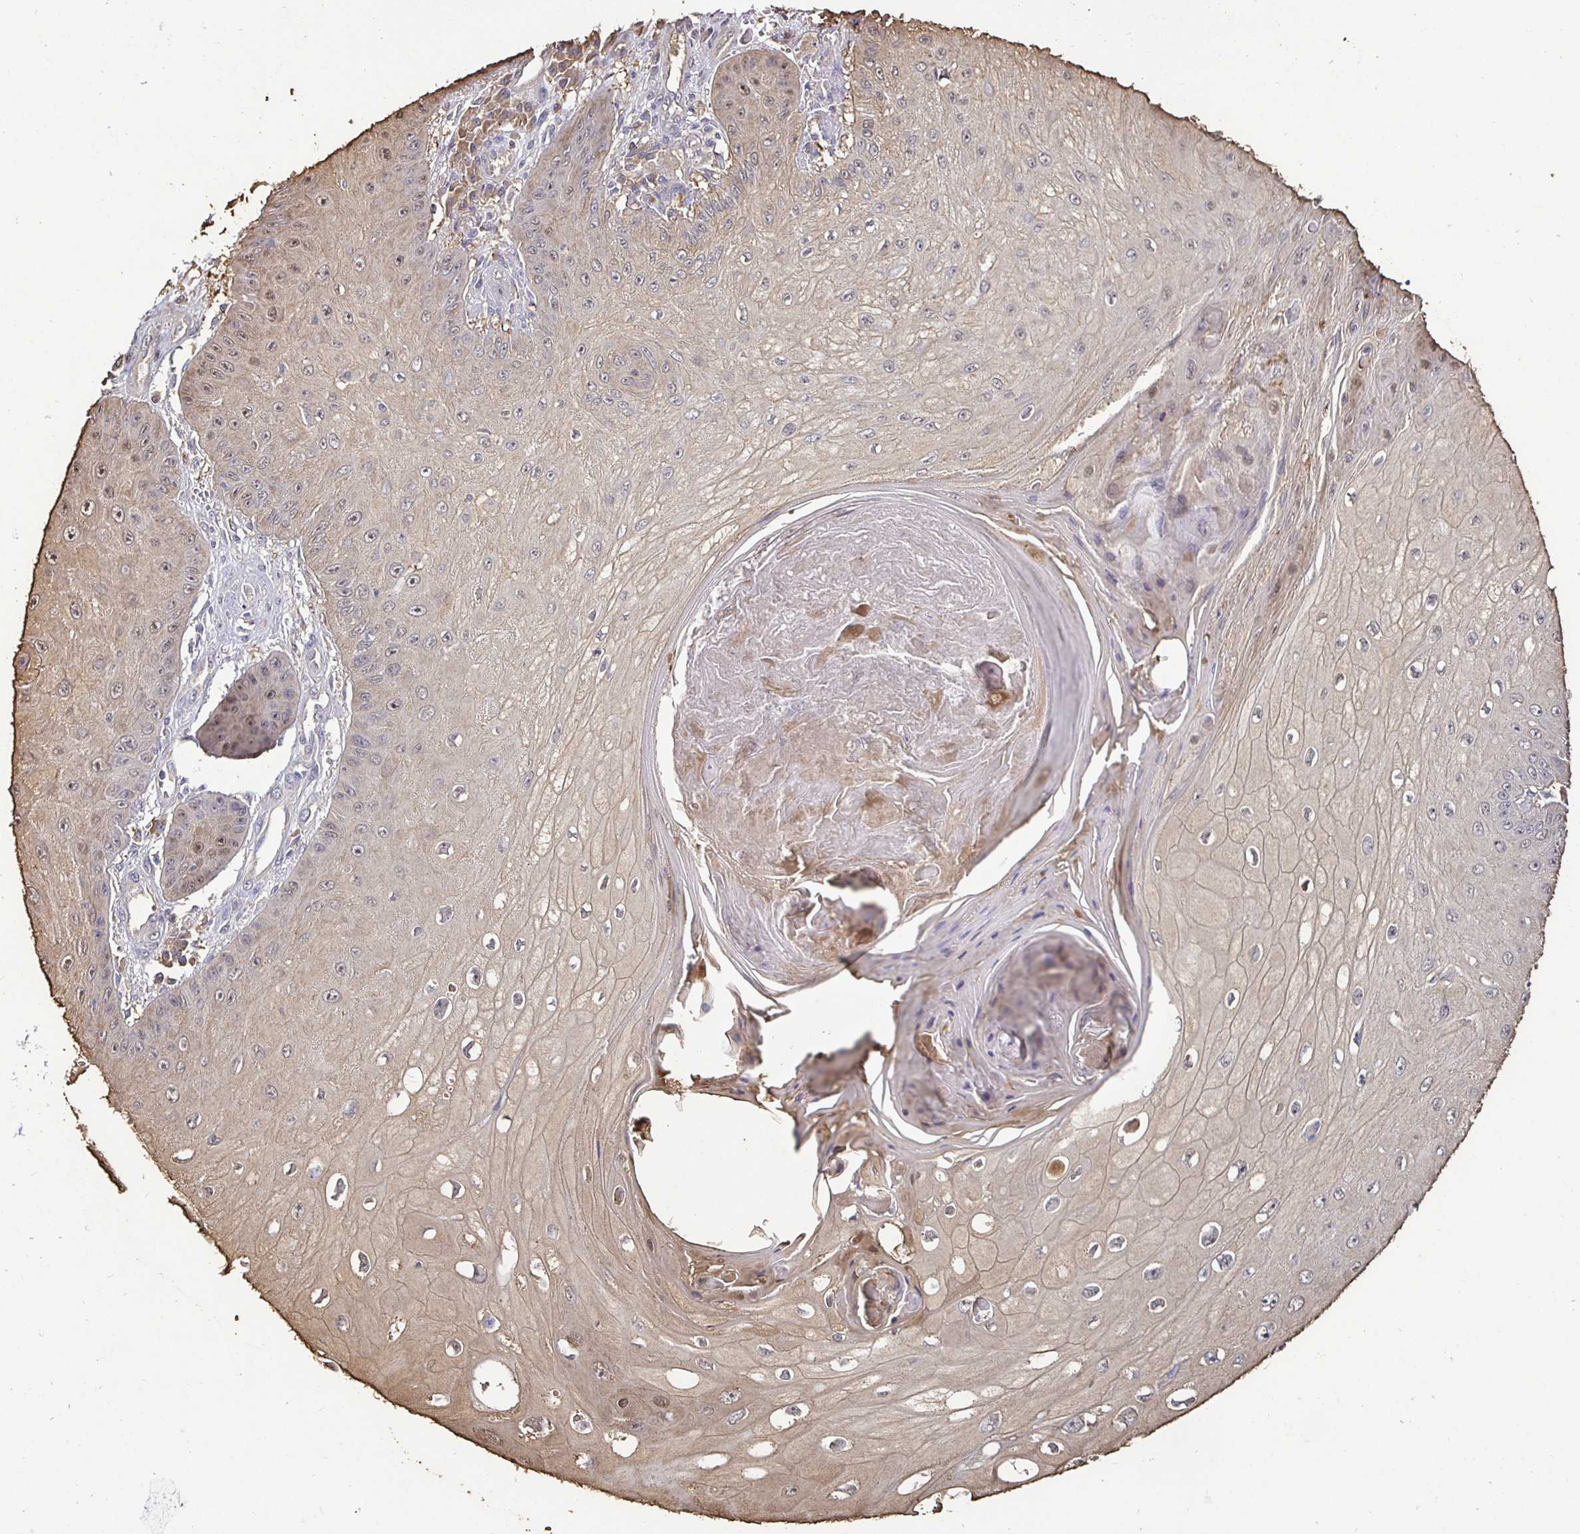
{"staining": {"intensity": "weak", "quantity": "<25%", "location": "nuclear"}, "tissue": "skin cancer", "cell_type": "Tumor cells", "image_type": "cancer", "snomed": [{"axis": "morphology", "description": "Squamous cell carcinoma, NOS"}, {"axis": "topography", "description": "Skin"}], "caption": "The histopathology image exhibits no staining of tumor cells in squamous cell carcinoma (skin).", "gene": "MAPK8IP3", "patient": {"sex": "male", "age": 70}}